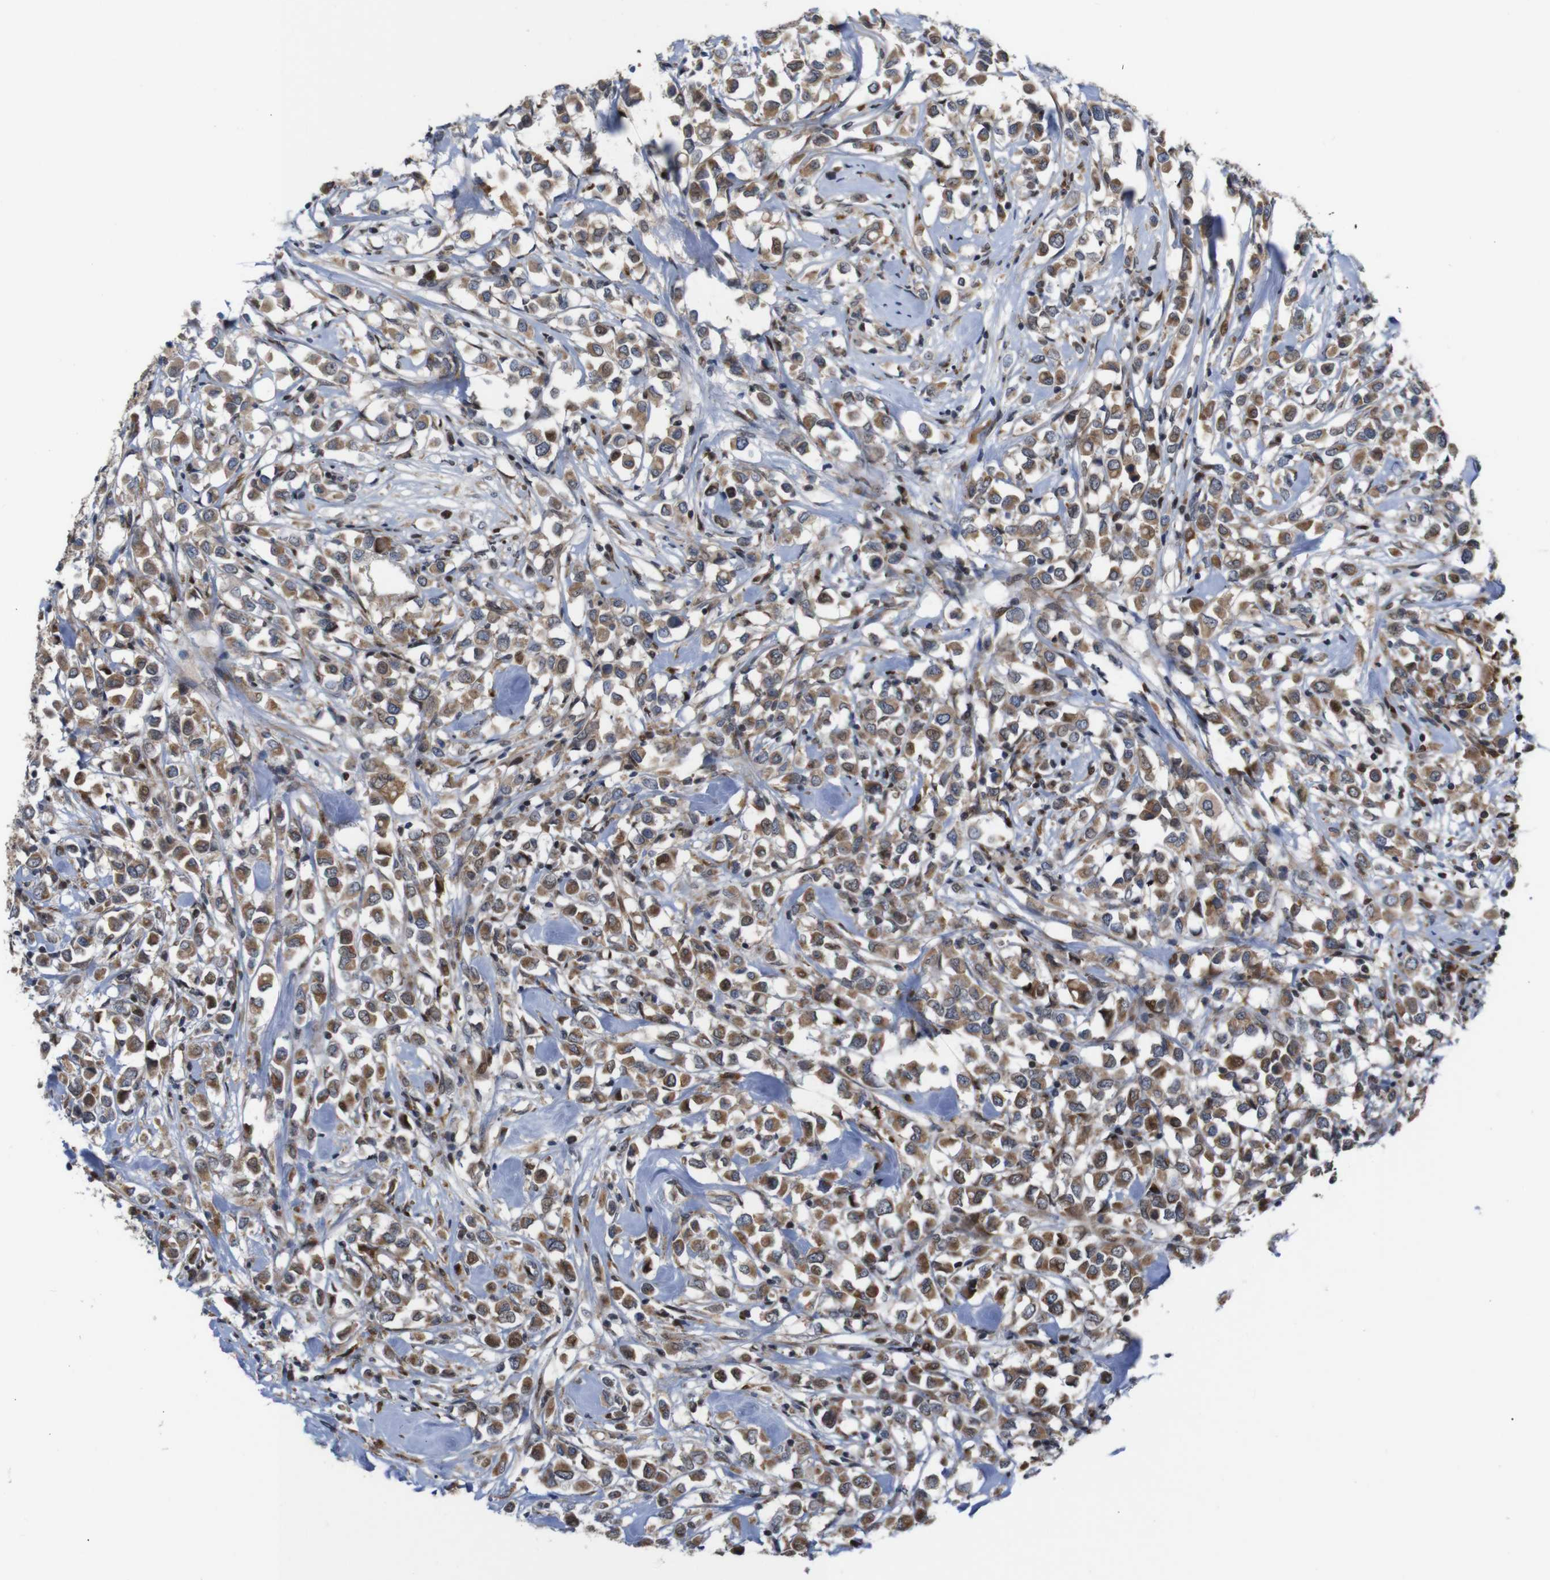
{"staining": {"intensity": "moderate", "quantity": ">75%", "location": "cytoplasmic/membranous"}, "tissue": "breast cancer", "cell_type": "Tumor cells", "image_type": "cancer", "snomed": [{"axis": "morphology", "description": "Duct carcinoma"}, {"axis": "topography", "description": "Breast"}], "caption": "An image of breast cancer (intraductal carcinoma) stained for a protein shows moderate cytoplasmic/membranous brown staining in tumor cells. (IHC, brightfield microscopy, high magnification).", "gene": "PTPN1", "patient": {"sex": "female", "age": 61}}